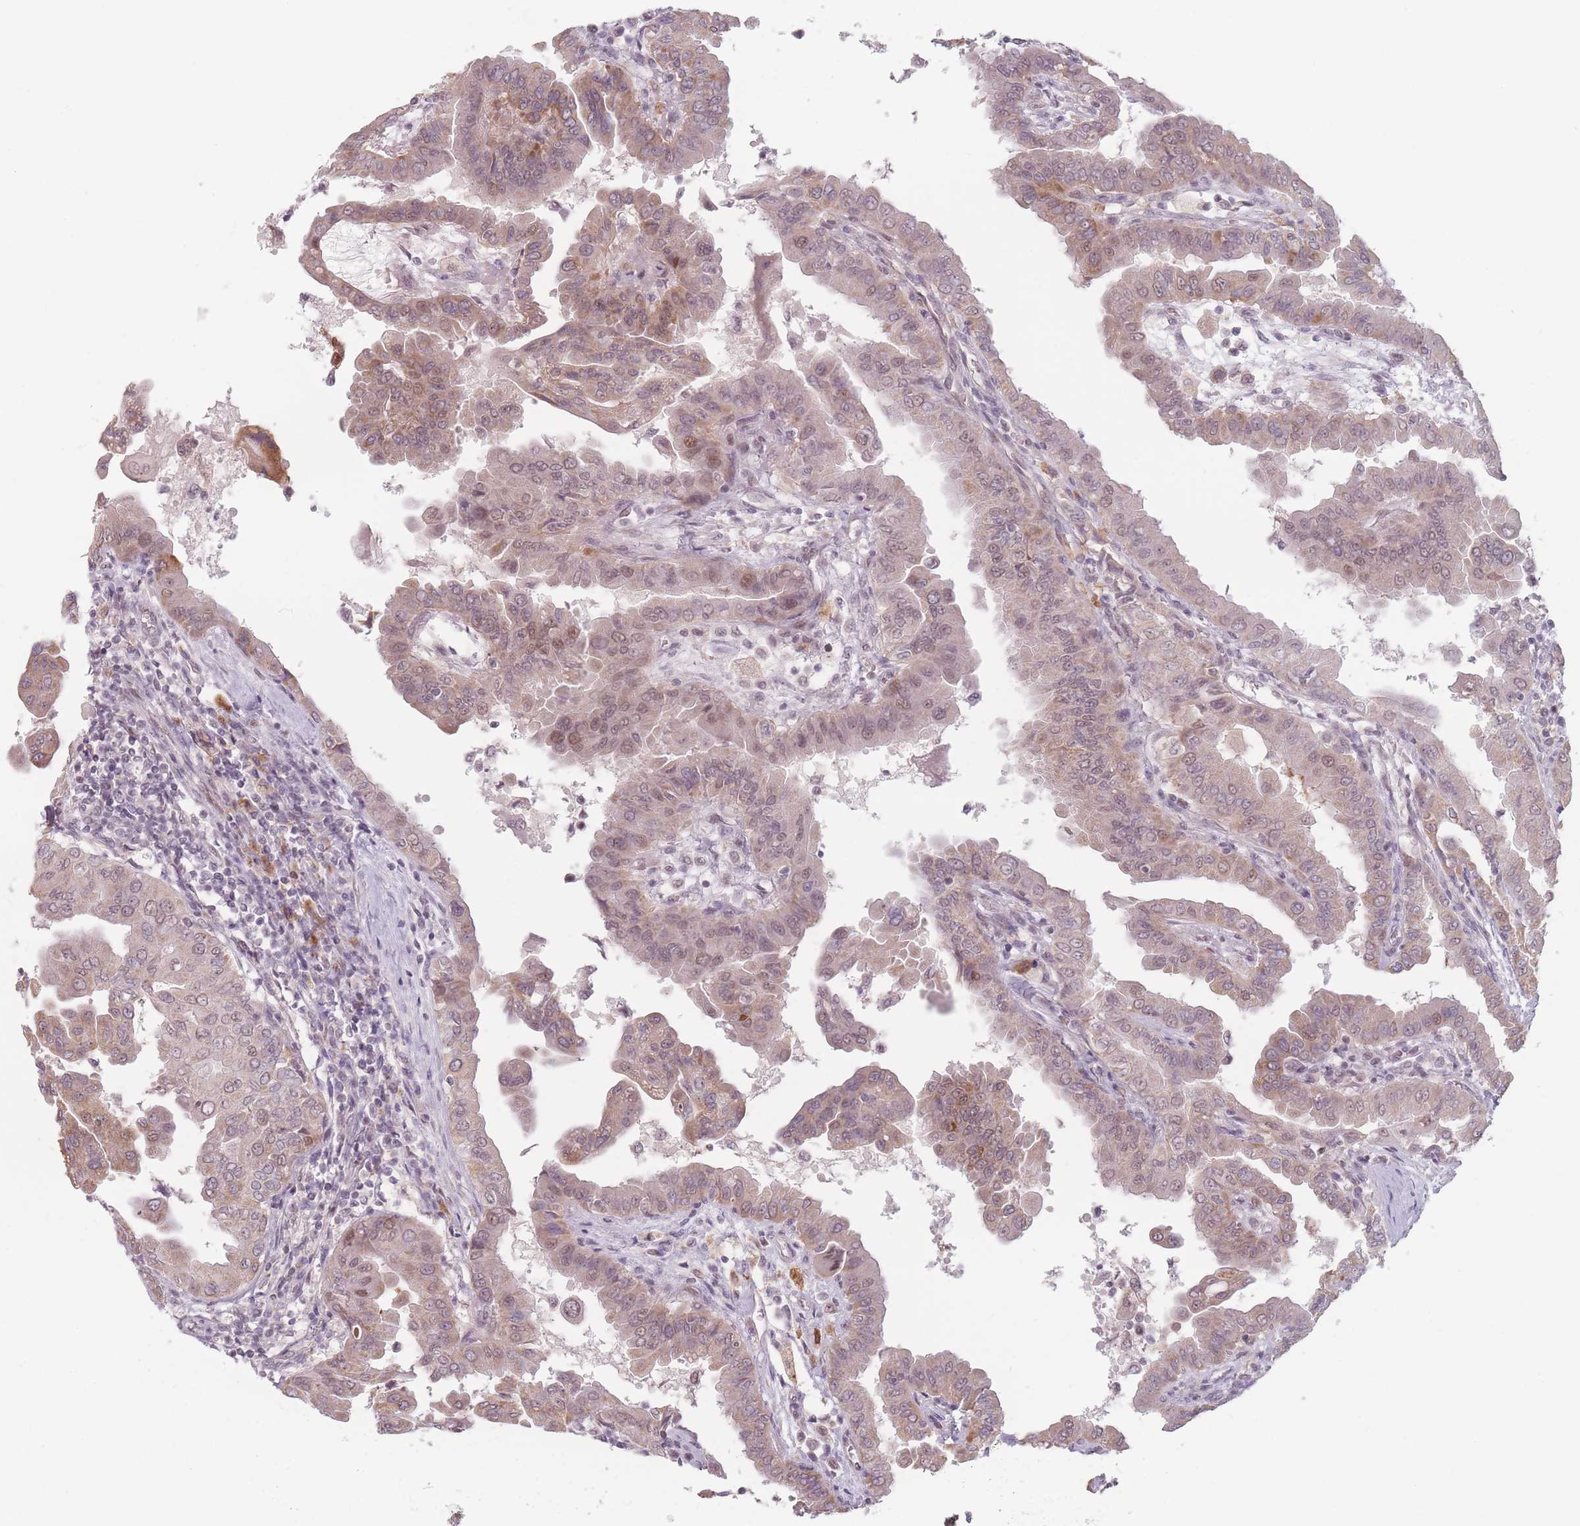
{"staining": {"intensity": "weak", "quantity": "25%-75%", "location": "nuclear"}, "tissue": "thyroid cancer", "cell_type": "Tumor cells", "image_type": "cancer", "snomed": [{"axis": "morphology", "description": "Papillary adenocarcinoma, NOS"}, {"axis": "topography", "description": "Thyroid gland"}], "caption": "A brown stain highlights weak nuclear staining of a protein in human thyroid cancer (papillary adenocarcinoma) tumor cells. (IHC, brightfield microscopy, high magnification).", "gene": "OR10C1", "patient": {"sex": "male", "age": 33}}